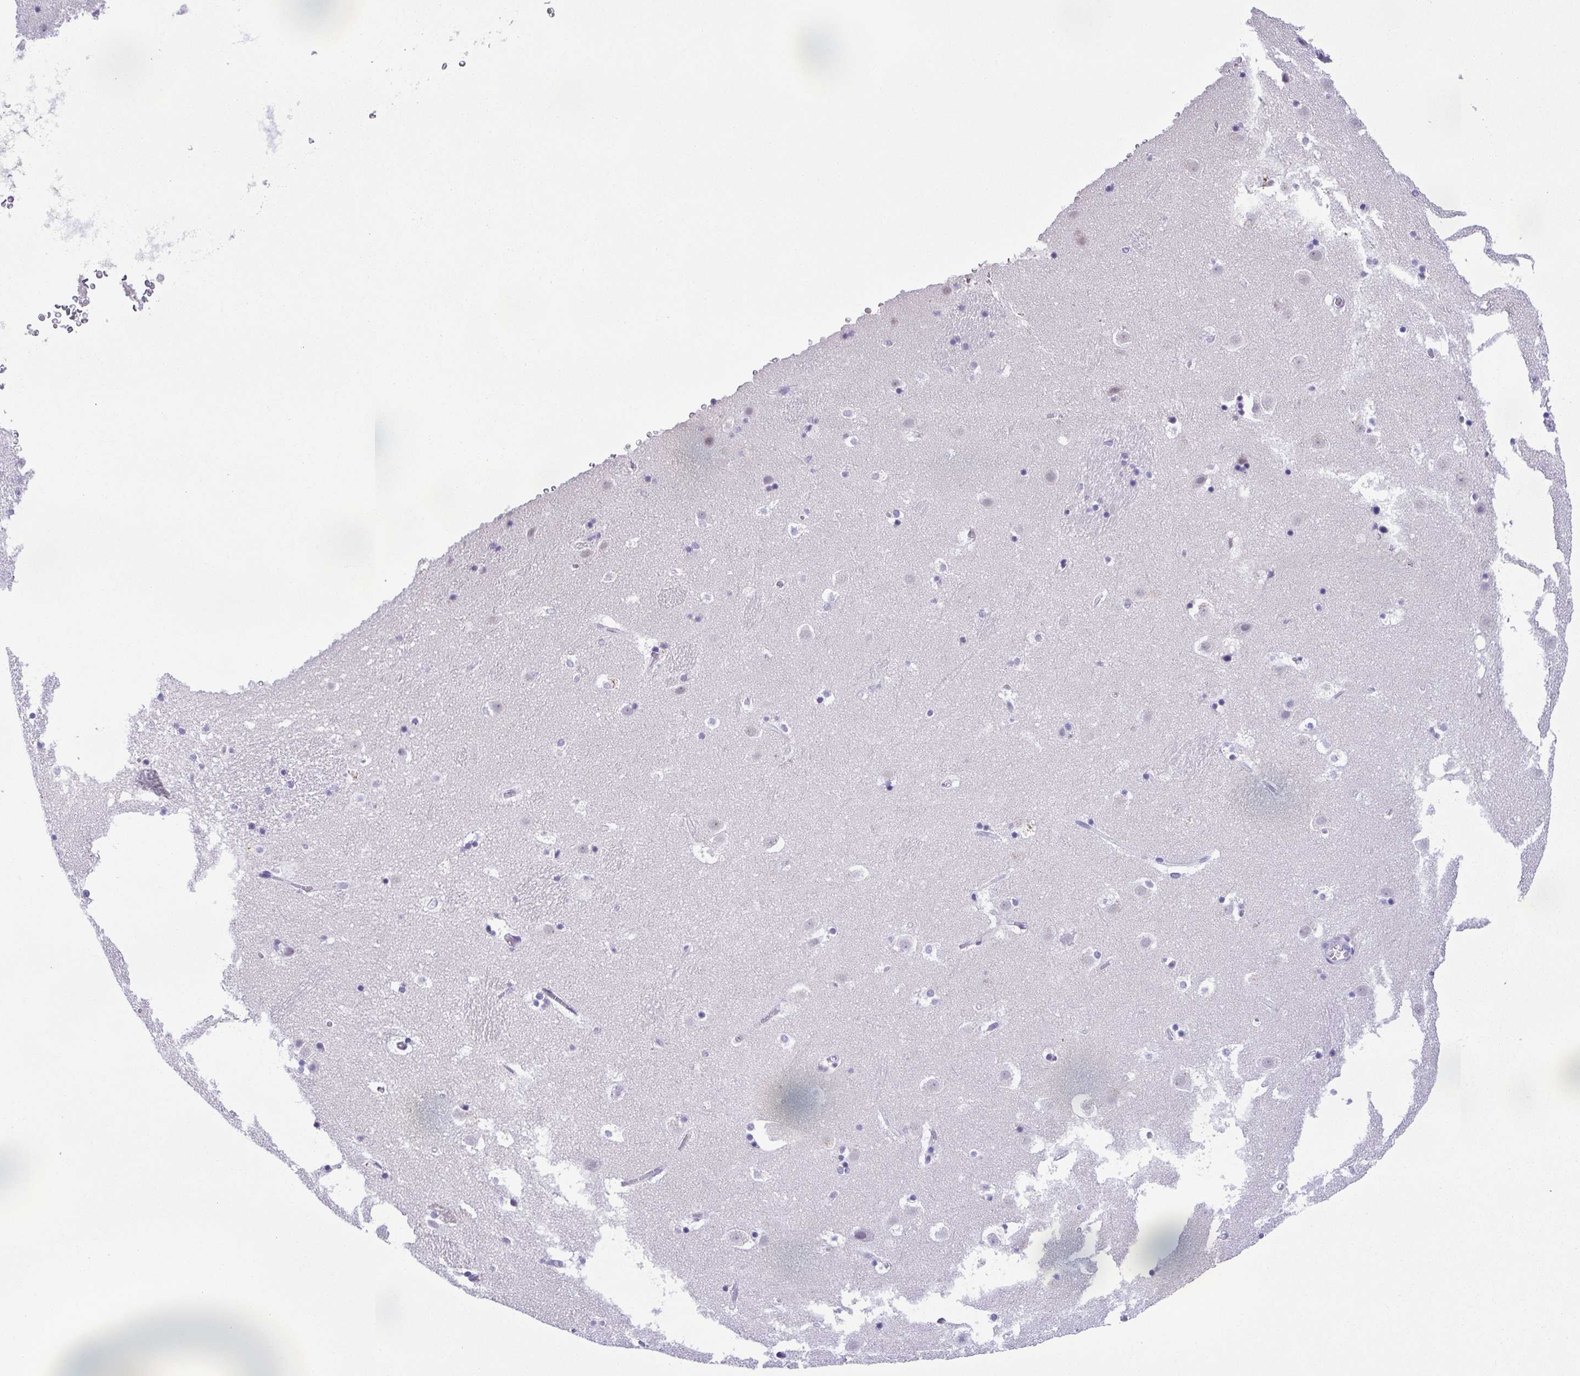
{"staining": {"intensity": "negative", "quantity": "none", "location": "none"}, "tissue": "caudate", "cell_type": "Glial cells", "image_type": "normal", "snomed": [{"axis": "morphology", "description": "Normal tissue, NOS"}, {"axis": "topography", "description": "Lateral ventricle wall"}], "caption": "Photomicrograph shows no protein positivity in glial cells of normal caudate.", "gene": "TIPIN", "patient": {"sex": "male", "age": 37}}